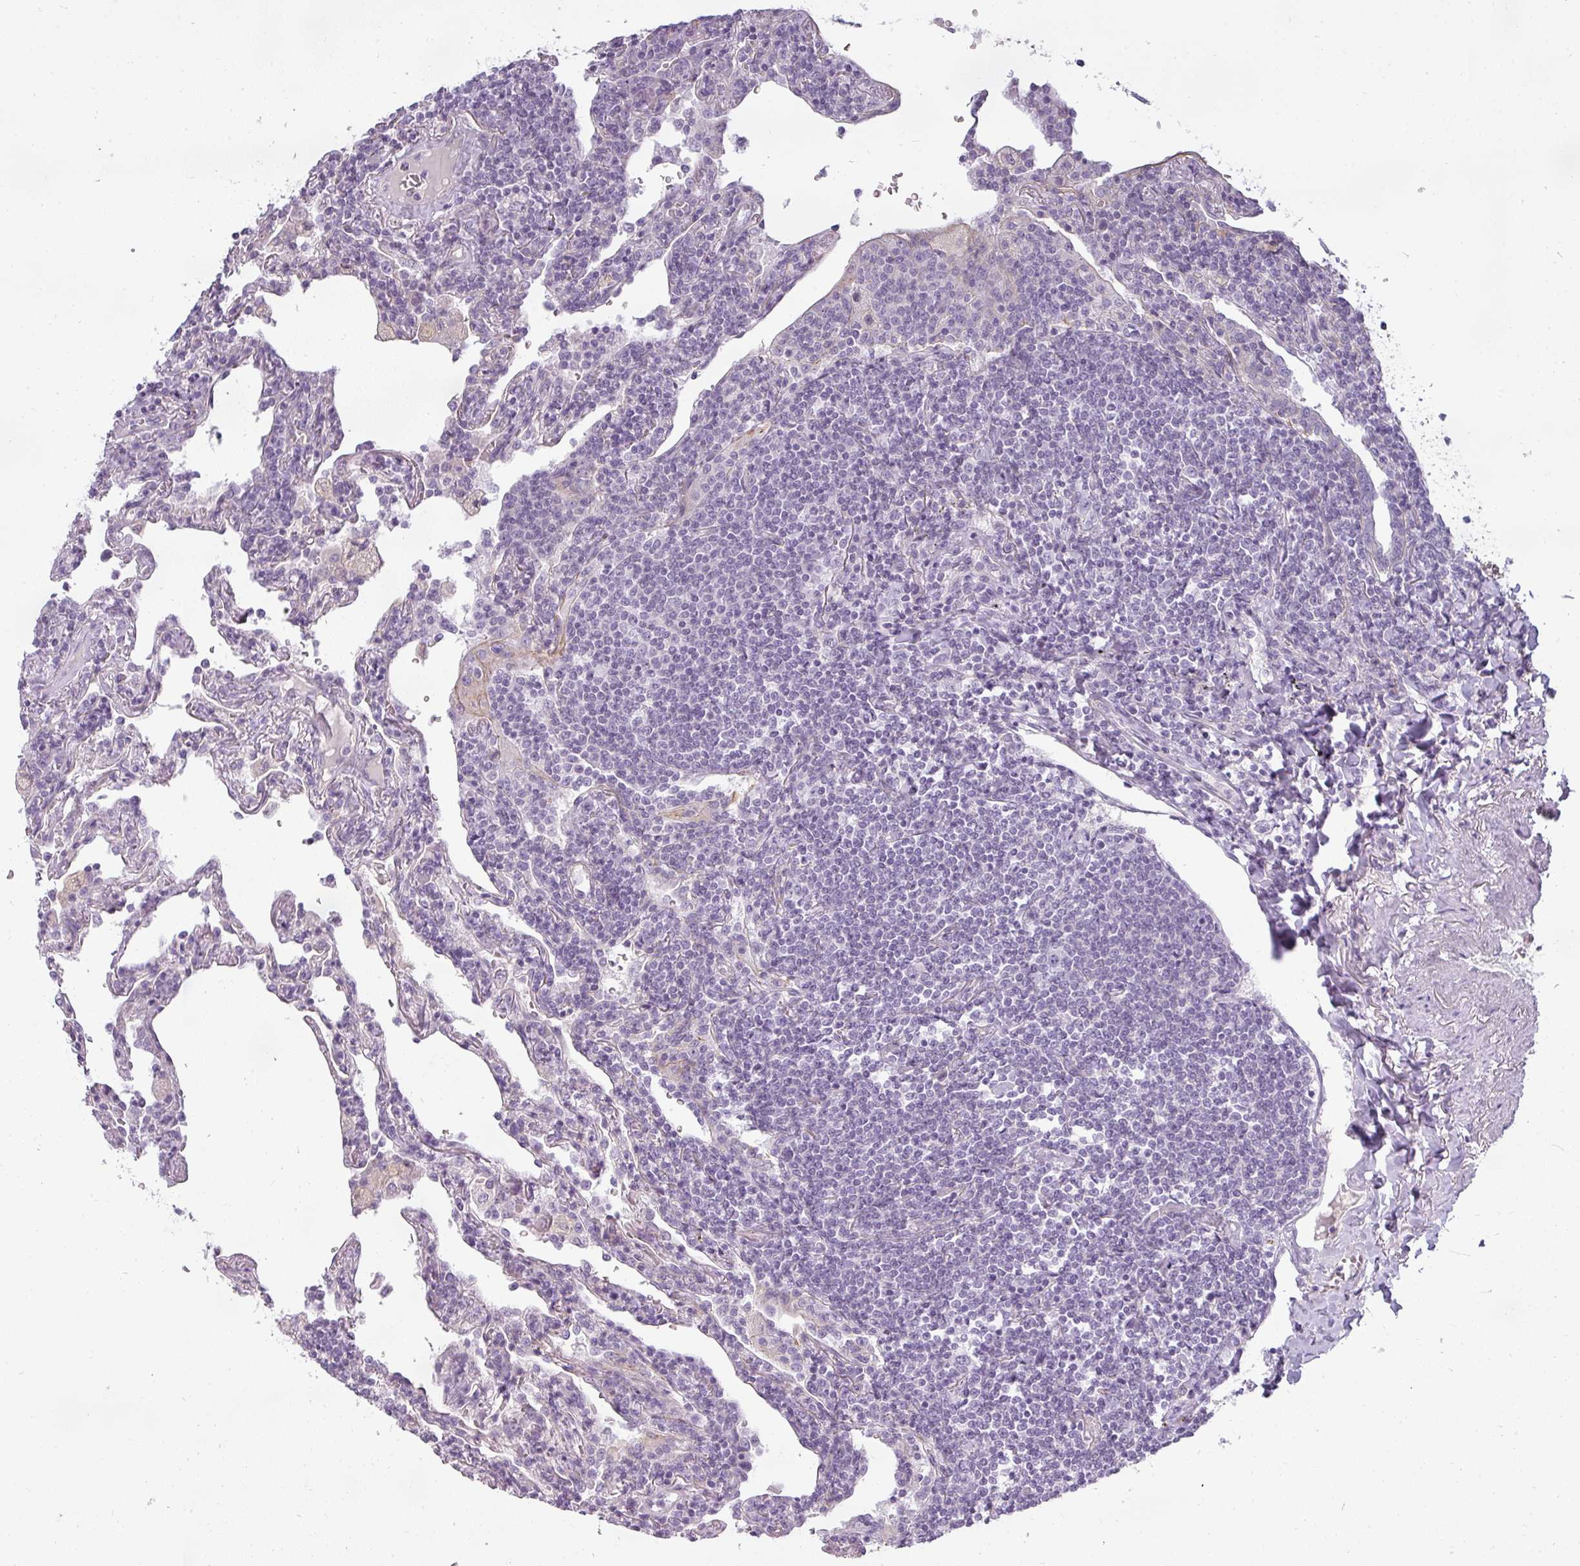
{"staining": {"intensity": "negative", "quantity": "none", "location": "none"}, "tissue": "lymphoma", "cell_type": "Tumor cells", "image_type": "cancer", "snomed": [{"axis": "morphology", "description": "Malignant lymphoma, non-Hodgkin's type, Low grade"}, {"axis": "topography", "description": "Lung"}], "caption": "This is an IHC image of human malignant lymphoma, non-Hodgkin's type (low-grade). There is no staining in tumor cells.", "gene": "ASB1", "patient": {"sex": "female", "age": 71}}